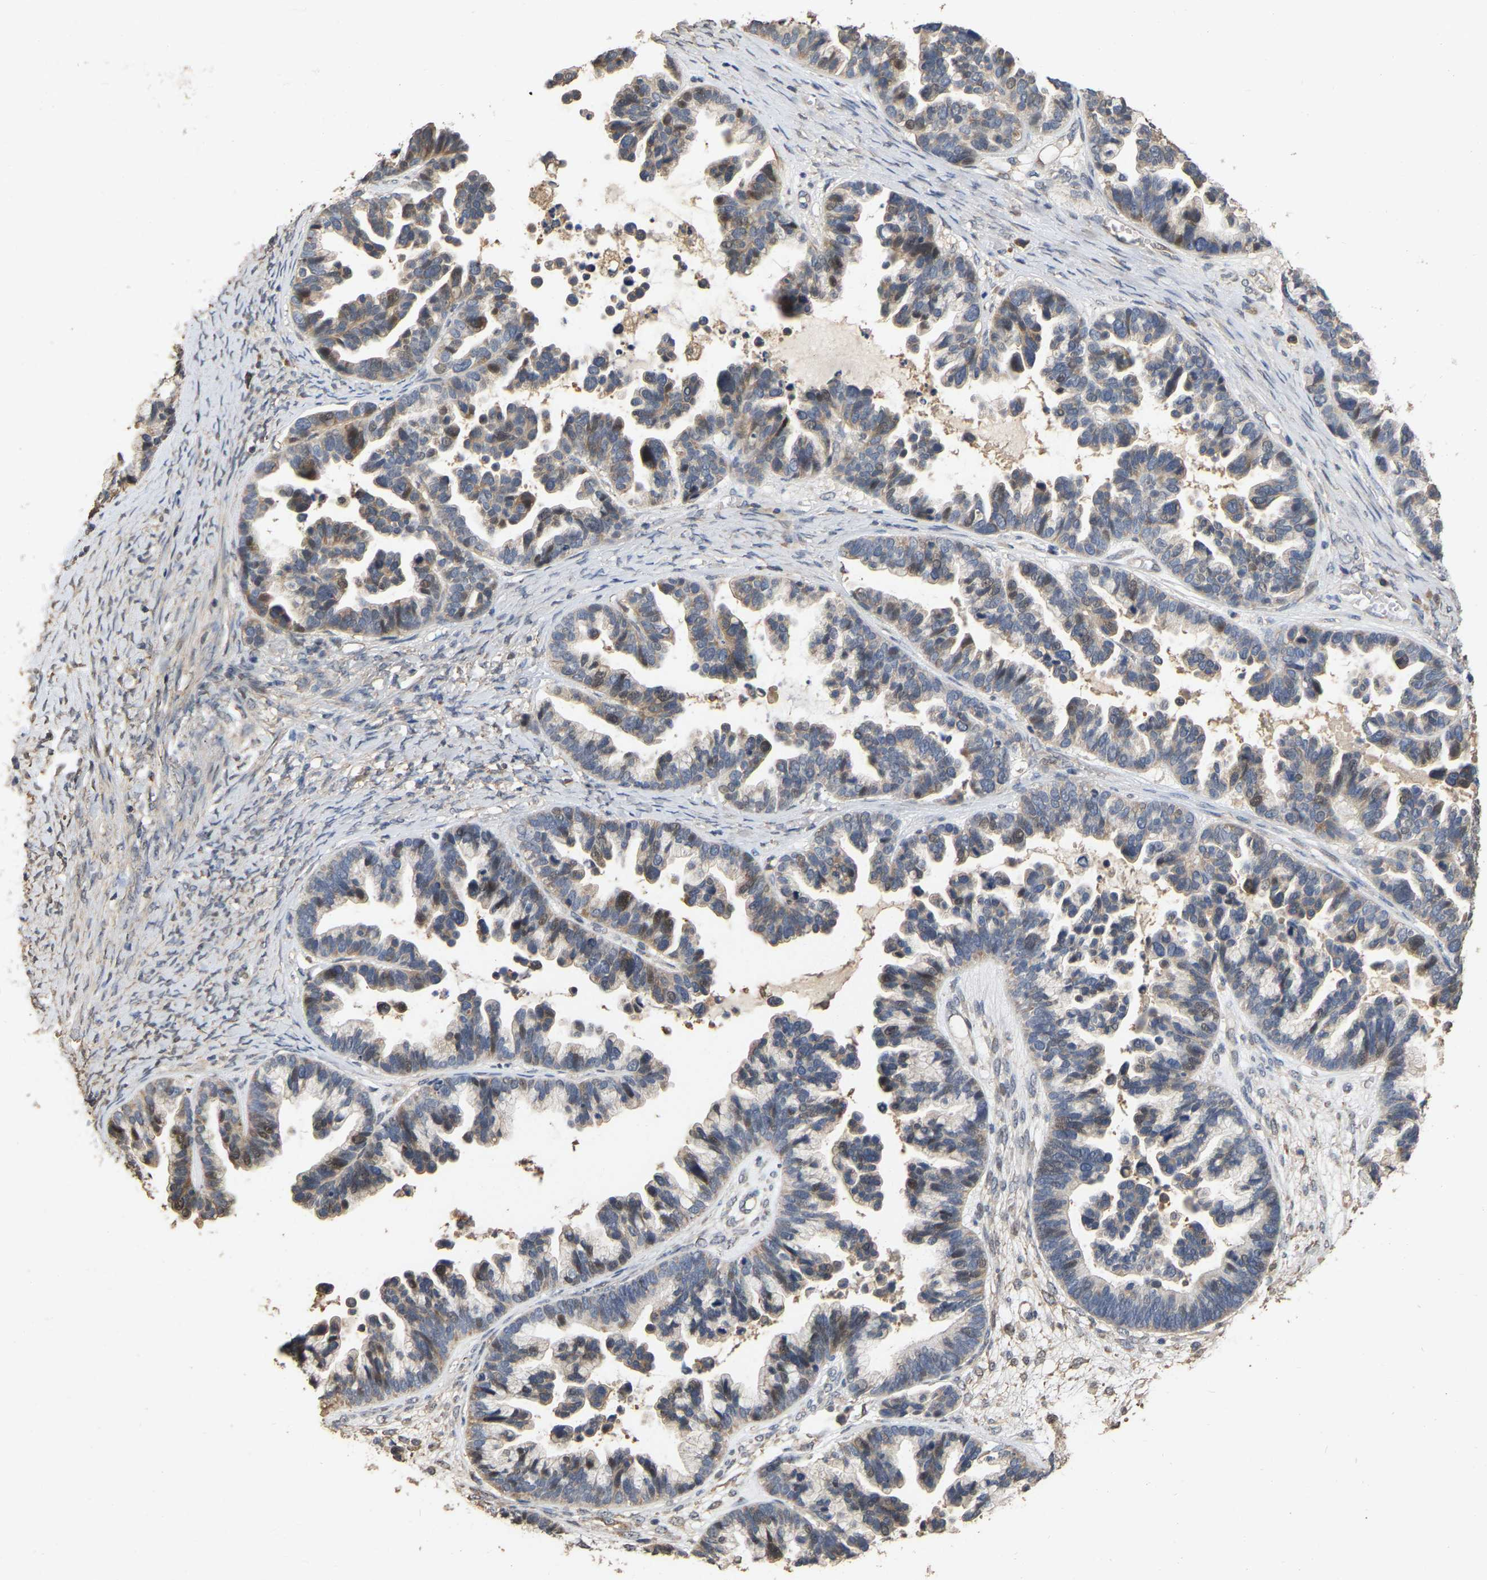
{"staining": {"intensity": "moderate", "quantity": "<25%", "location": "cytoplasmic/membranous,nuclear"}, "tissue": "ovarian cancer", "cell_type": "Tumor cells", "image_type": "cancer", "snomed": [{"axis": "morphology", "description": "Cystadenocarcinoma, serous, NOS"}, {"axis": "topography", "description": "Ovary"}], "caption": "Brown immunohistochemical staining in human serous cystadenocarcinoma (ovarian) shows moderate cytoplasmic/membranous and nuclear staining in approximately <25% of tumor cells.", "gene": "NCS1", "patient": {"sex": "female", "age": 56}}